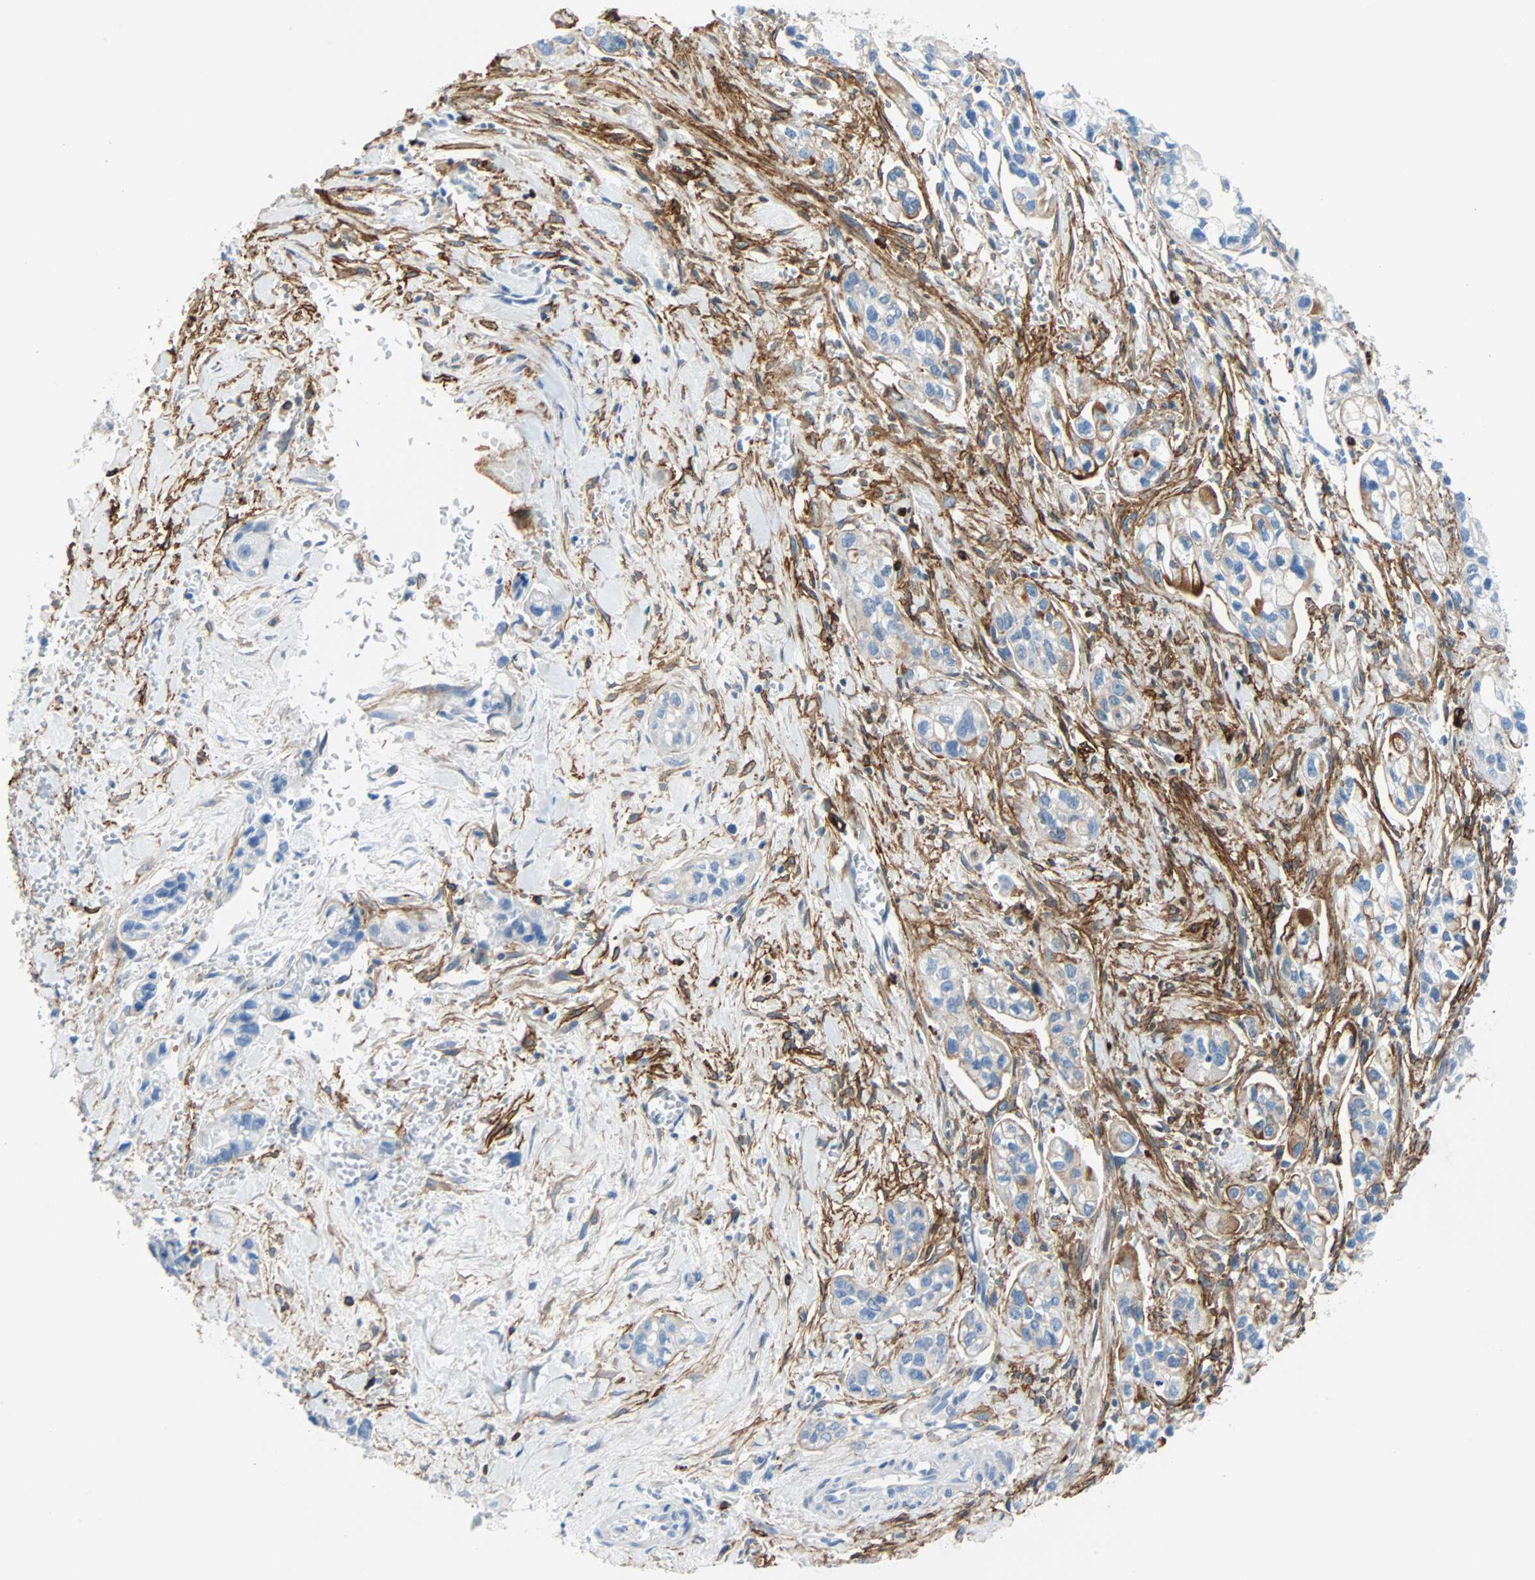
{"staining": {"intensity": "negative", "quantity": "none", "location": "none"}, "tissue": "pancreatic cancer", "cell_type": "Tumor cells", "image_type": "cancer", "snomed": [{"axis": "morphology", "description": "Adenocarcinoma, NOS"}, {"axis": "topography", "description": "Pancreas"}], "caption": "Adenocarcinoma (pancreatic) was stained to show a protein in brown. There is no significant staining in tumor cells.", "gene": "PDPN", "patient": {"sex": "male", "age": 74}}